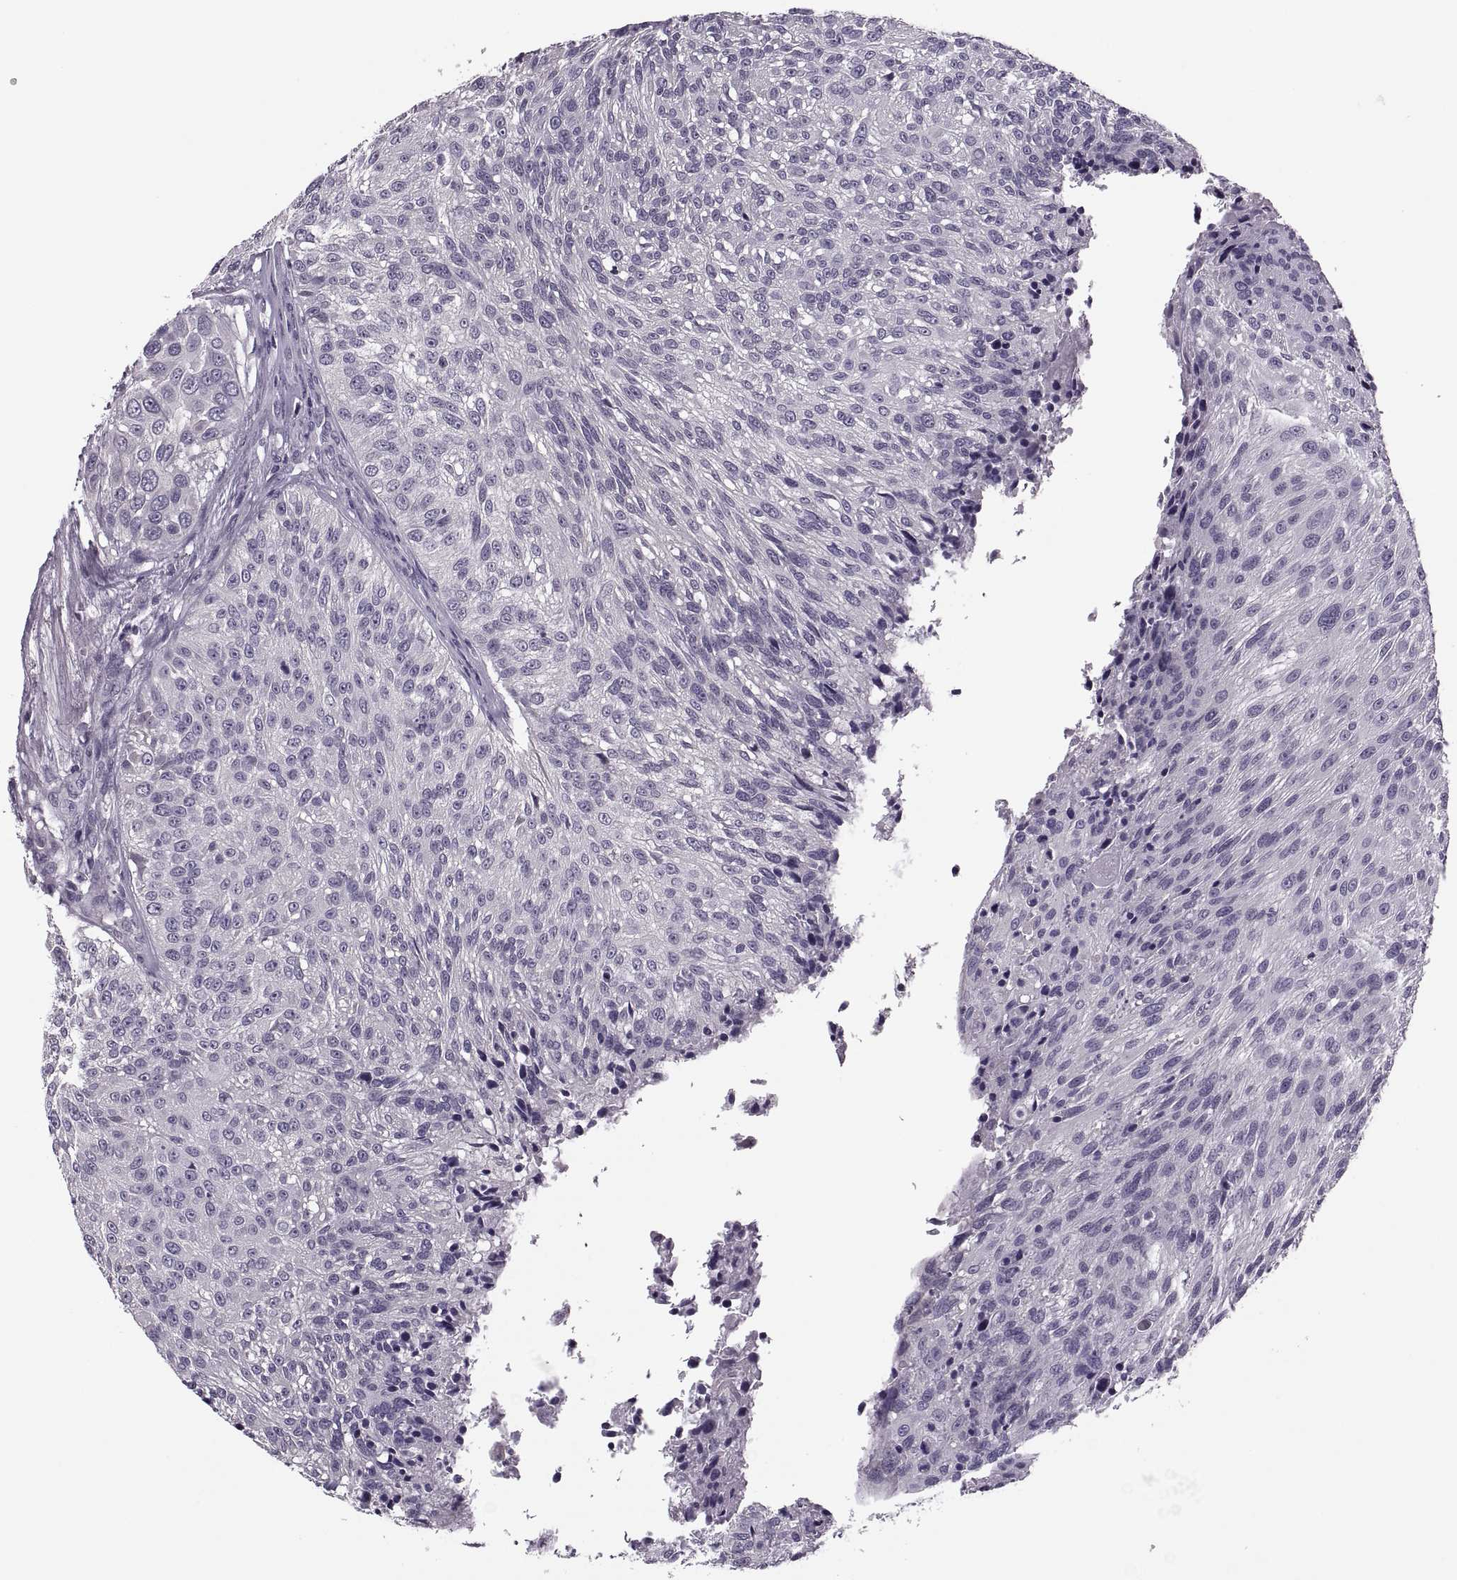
{"staining": {"intensity": "negative", "quantity": "none", "location": "none"}, "tissue": "urothelial cancer", "cell_type": "Tumor cells", "image_type": "cancer", "snomed": [{"axis": "morphology", "description": "Urothelial carcinoma, NOS"}, {"axis": "topography", "description": "Urinary bladder"}], "caption": "Immunohistochemistry image of human transitional cell carcinoma stained for a protein (brown), which shows no staining in tumor cells.", "gene": "PRSS54", "patient": {"sex": "male", "age": 55}}